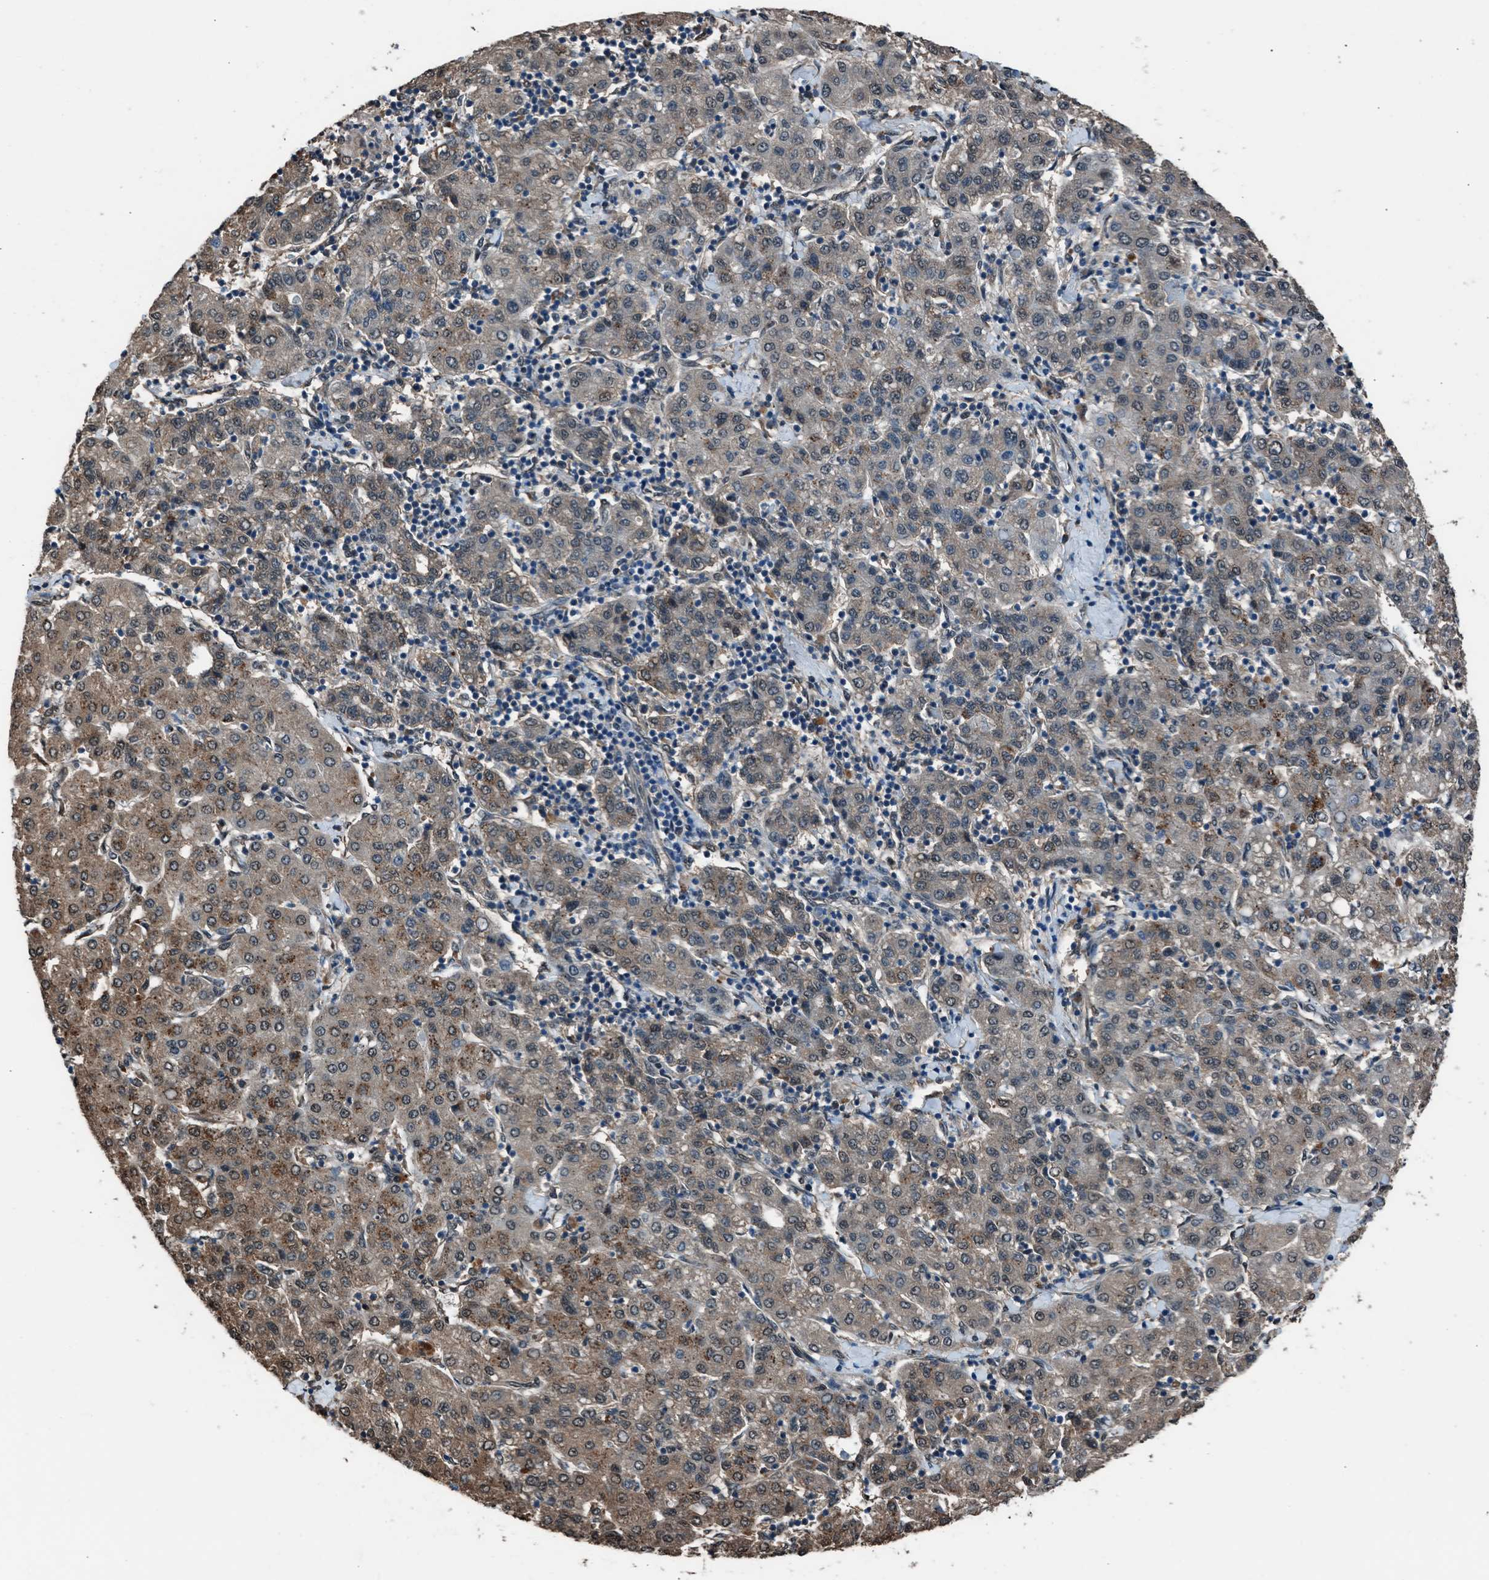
{"staining": {"intensity": "moderate", "quantity": "25%-75%", "location": "cytoplasmic/membranous,nuclear"}, "tissue": "liver cancer", "cell_type": "Tumor cells", "image_type": "cancer", "snomed": [{"axis": "morphology", "description": "Carcinoma, Hepatocellular, NOS"}, {"axis": "topography", "description": "Liver"}], "caption": "This image shows liver hepatocellular carcinoma stained with IHC to label a protein in brown. The cytoplasmic/membranous and nuclear of tumor cells show moderate positivity for the protein. Nuclei are counter-stained blue.", "gene": "YWHAG", "patient": {"sex": "male", "age": 65}}